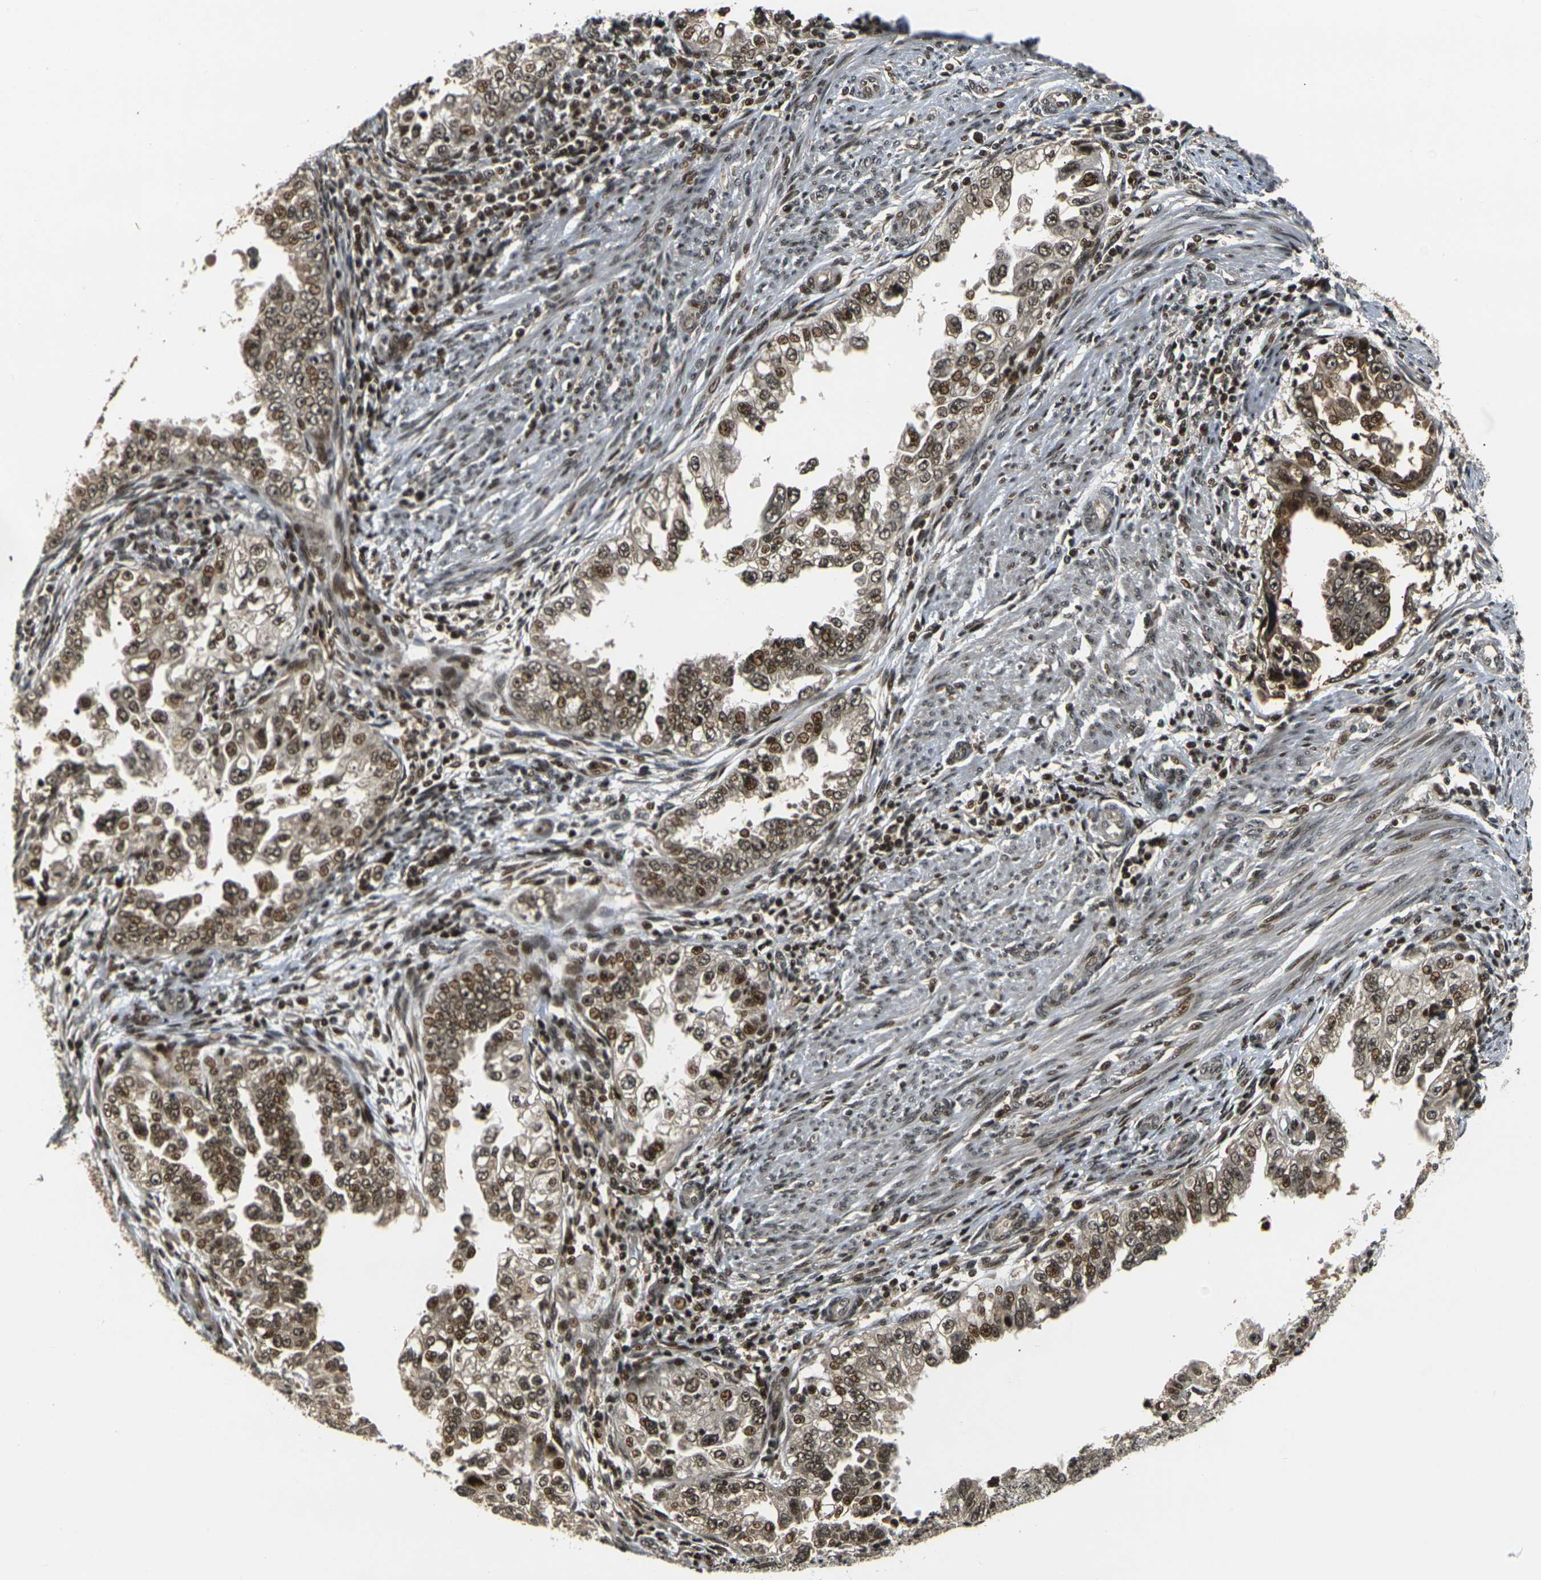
{"staining": {"intensity": "moderate", "quantity": ">75%", "location": "cytoplasmic/membranous,nuclear"}, "tissue": "endometrial cancer", "cell_type": "Tumor cells", "image_type": "cancer", "snomed": [{"axis": "morphology", "description": "Adenocarcinoma, NOS"}, {"axis": "topography", "description": "Endometrium"}], "caption": "A medium amount of moderate cytoplasmic/membranous and nuclear positivity is seen in about >75% of tumor cells in adenocarcinoma (endometrial) tissue.", "gene": "ACTL6A", "patient": {"sex": "female", "age": 85}}